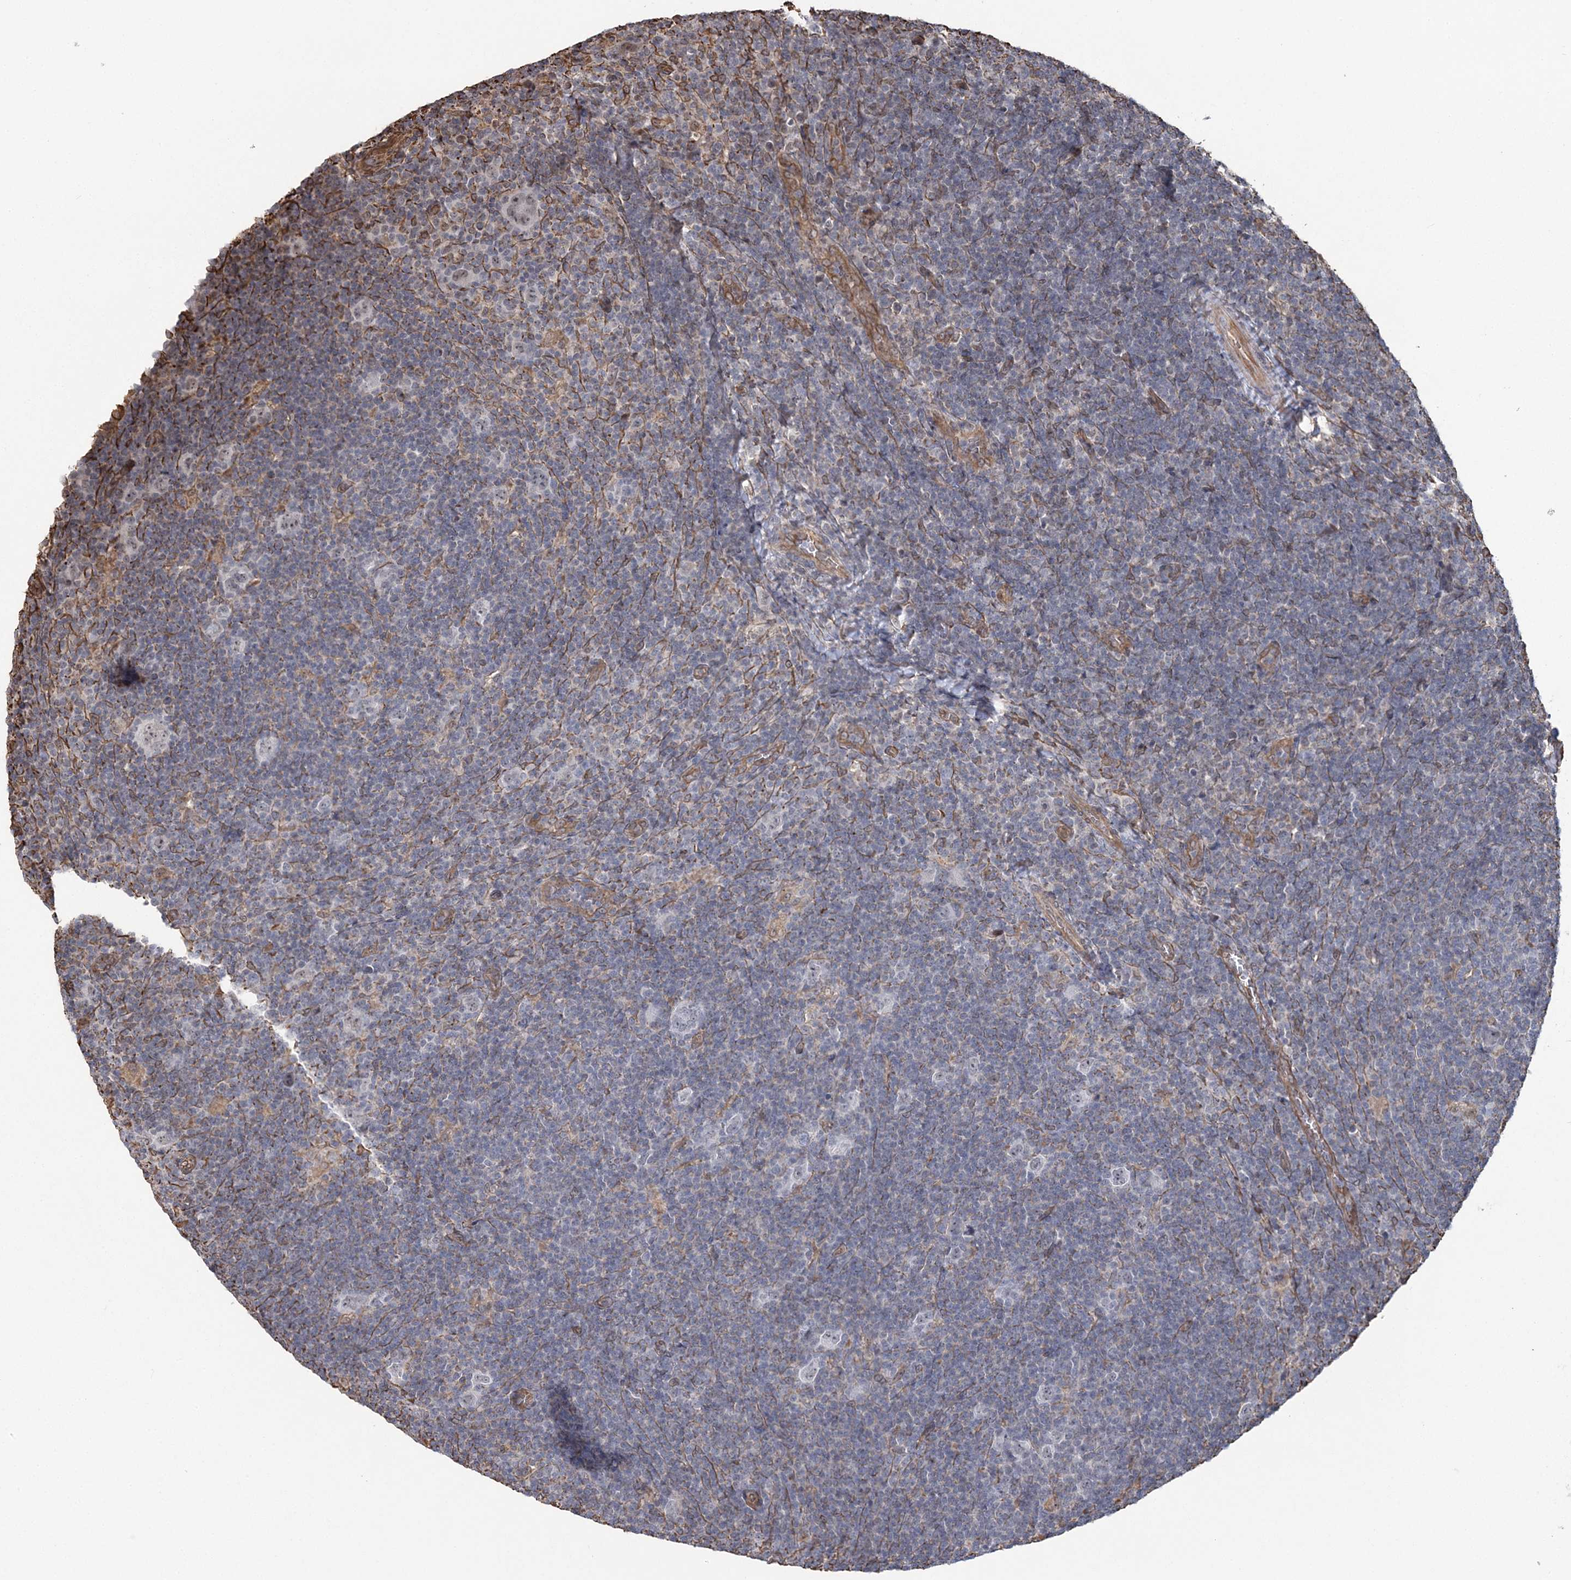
{"staining": {"intensity": "negative", "quantity": "none", "location": "none"}, "tissue": "lymphoma", "cell_type": "Tumor cells", "image_type": "cancer", "snomed": [{"axis": "morphology", "description": "Hodgkin's disease, NOS"}, {"axis": "topography", "description": "Lymph node"}], "caption": "This is an IHC photomicrograph of human lymphoma. There is no expression in tumor cells.", "gene": "ATP11B", "patient": {"sex": "female", "age": 57}}